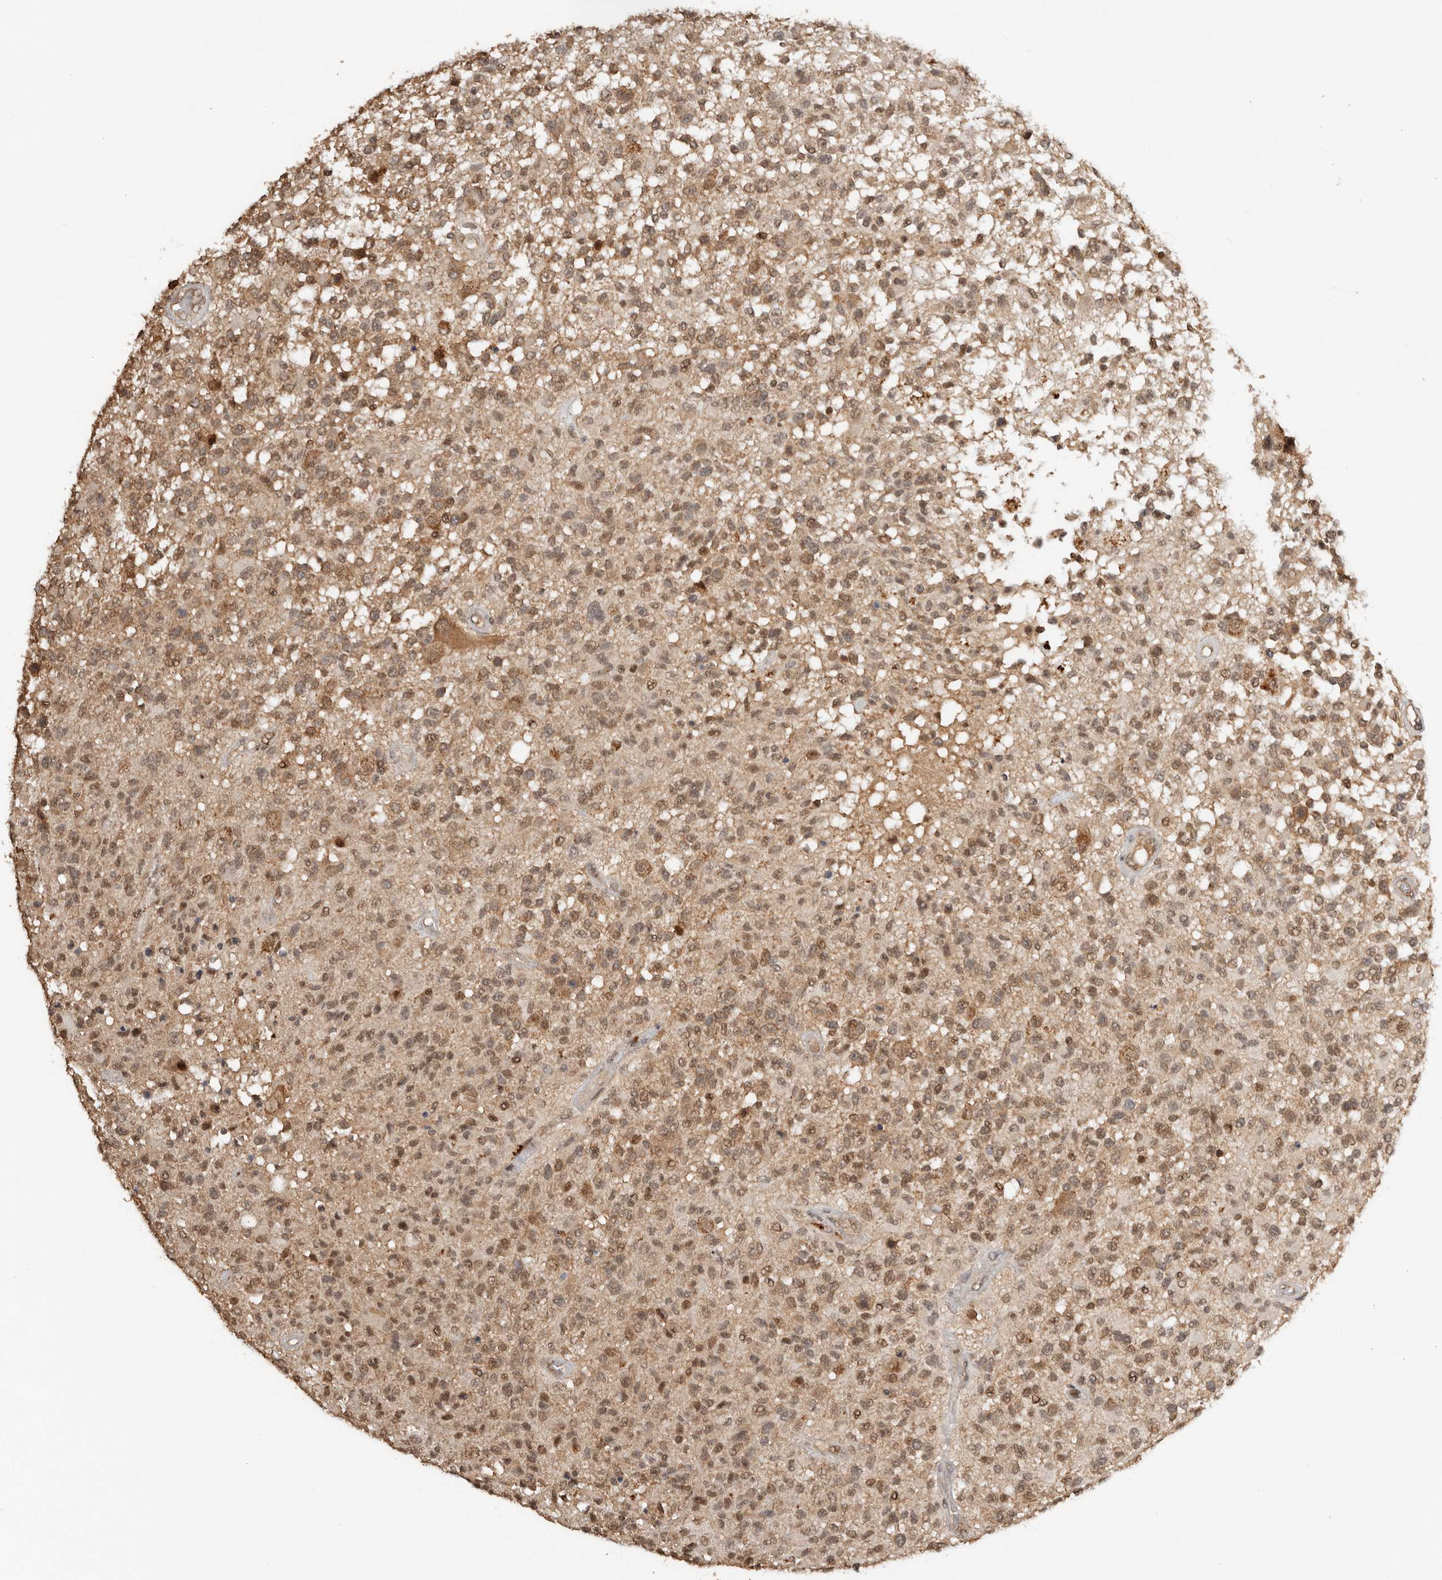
{"staining": {"intensity": "moderate", "quantity": ">75%", "location": "cytoplasmic/membranous,nuclear"}, "tissue": "glioma", "cell_type": "Tumor cells", "image_type": "cancer", "snomed": [{"axis": "morphology", "description": "Glioma, malignant, High grade"}, {"axis": "morphology", "description": "Glioblastoma, NOS"}, {"axis": "topography", "description": "Brain"}], "caption": "Protein staining shows moderate cytoplasmic/membranous and nuclear positivity in about >75% of tumor cells in glioma.", "gene": "SEC14L1", "patient": {"sex": "male", "age": 60}}